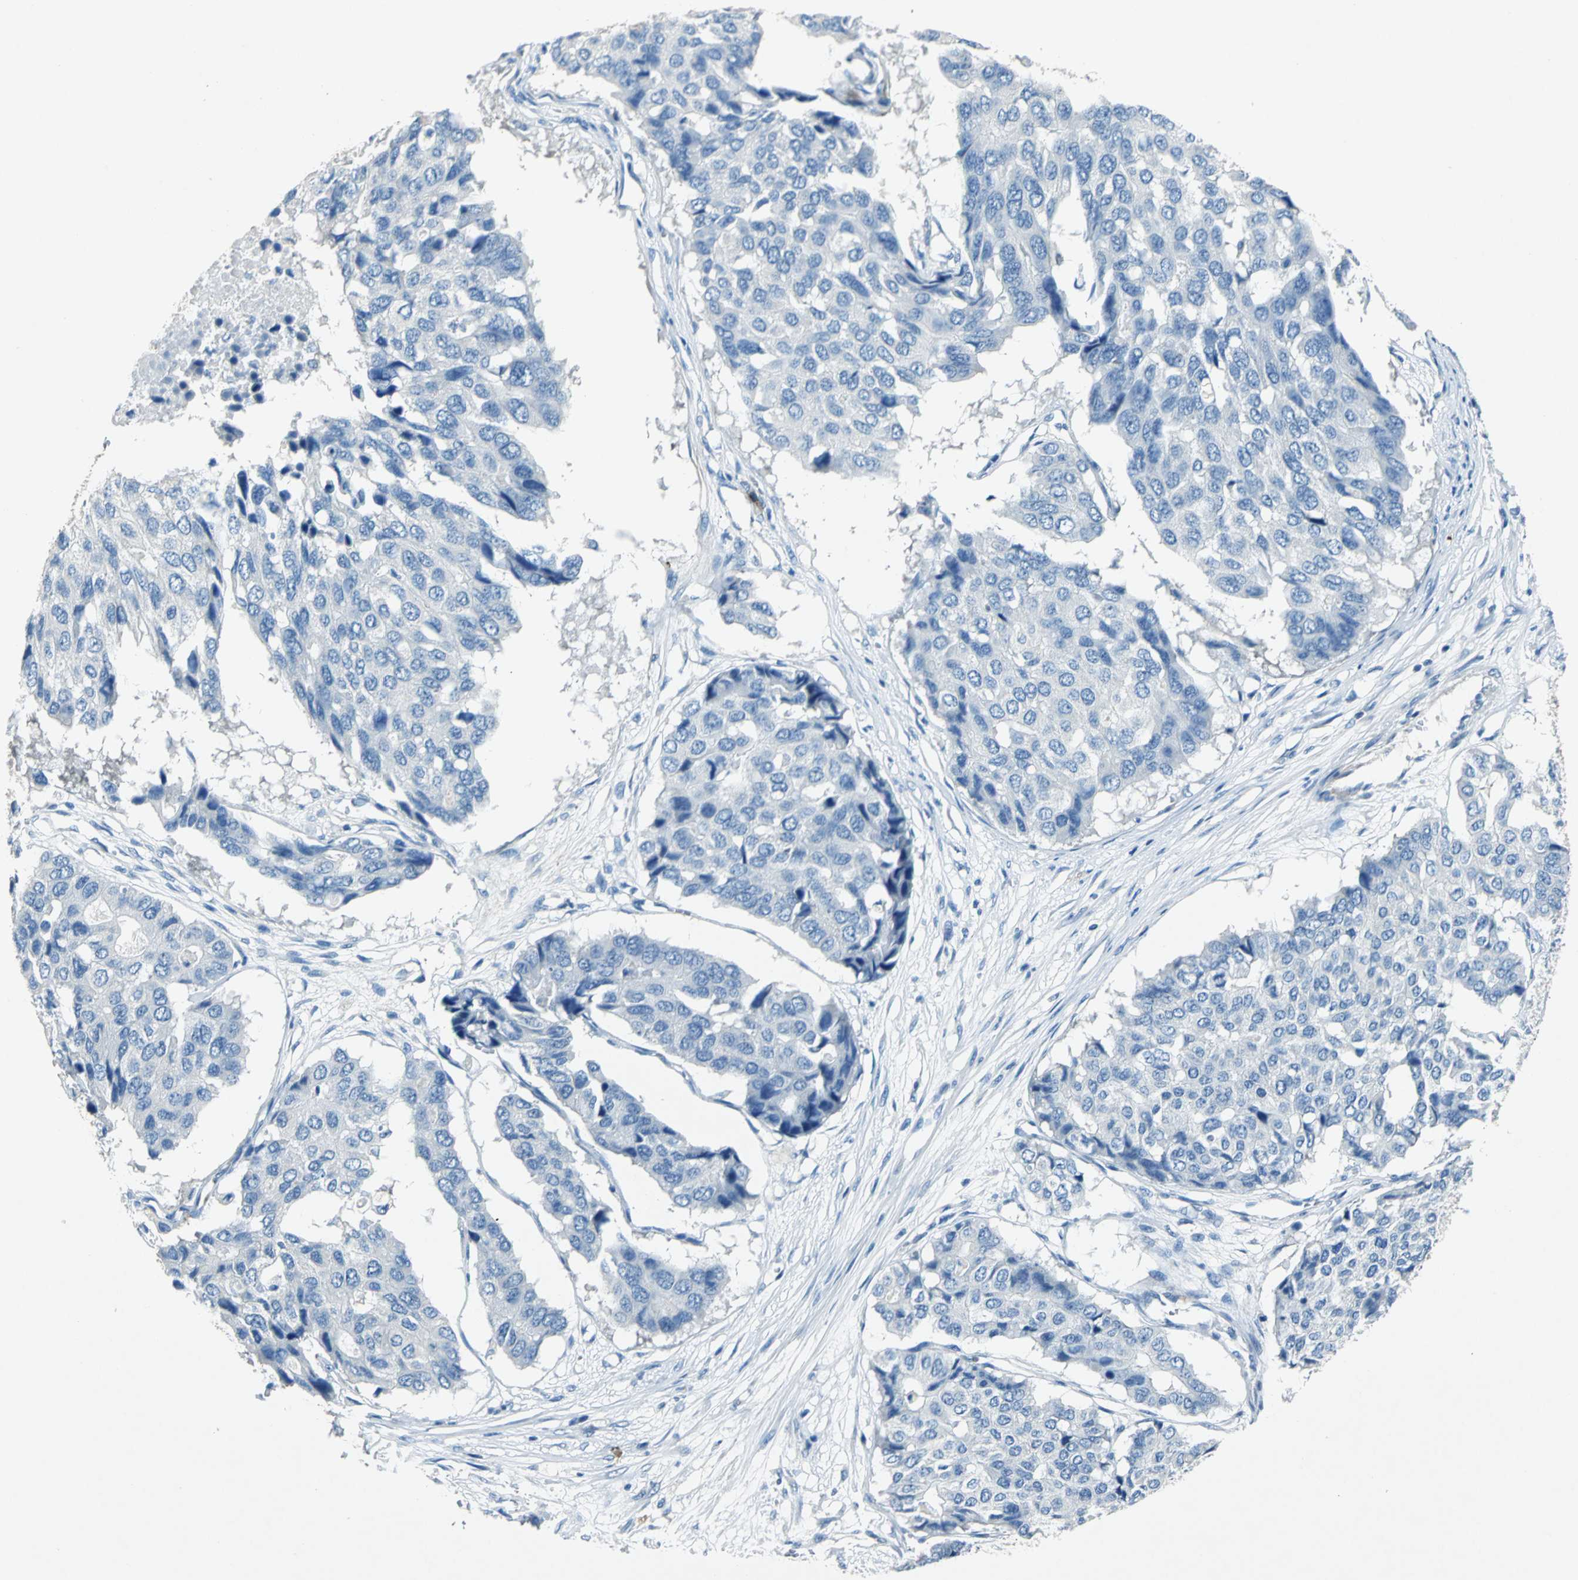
{"staining": {"intensity": "negative", "quantity": "none", "location": "none"}, "tissue": "pancreatic cancer", "cell_type": "Tumor cells", "image_type": "cancer", "snomed": [{"axis": "morphology", "description": "Adenocarcinoma, NOS"}, {"axis": "topography", "description": "Pancreas"}], "caption": "A high-resolution micrograph shows immunohistochemistry staining of adenocarcinoma (pancreatic), which shows no significant staining in tumor cells.", "gene": "RPS13", "patient": {"sex": "male", "age": 50}}